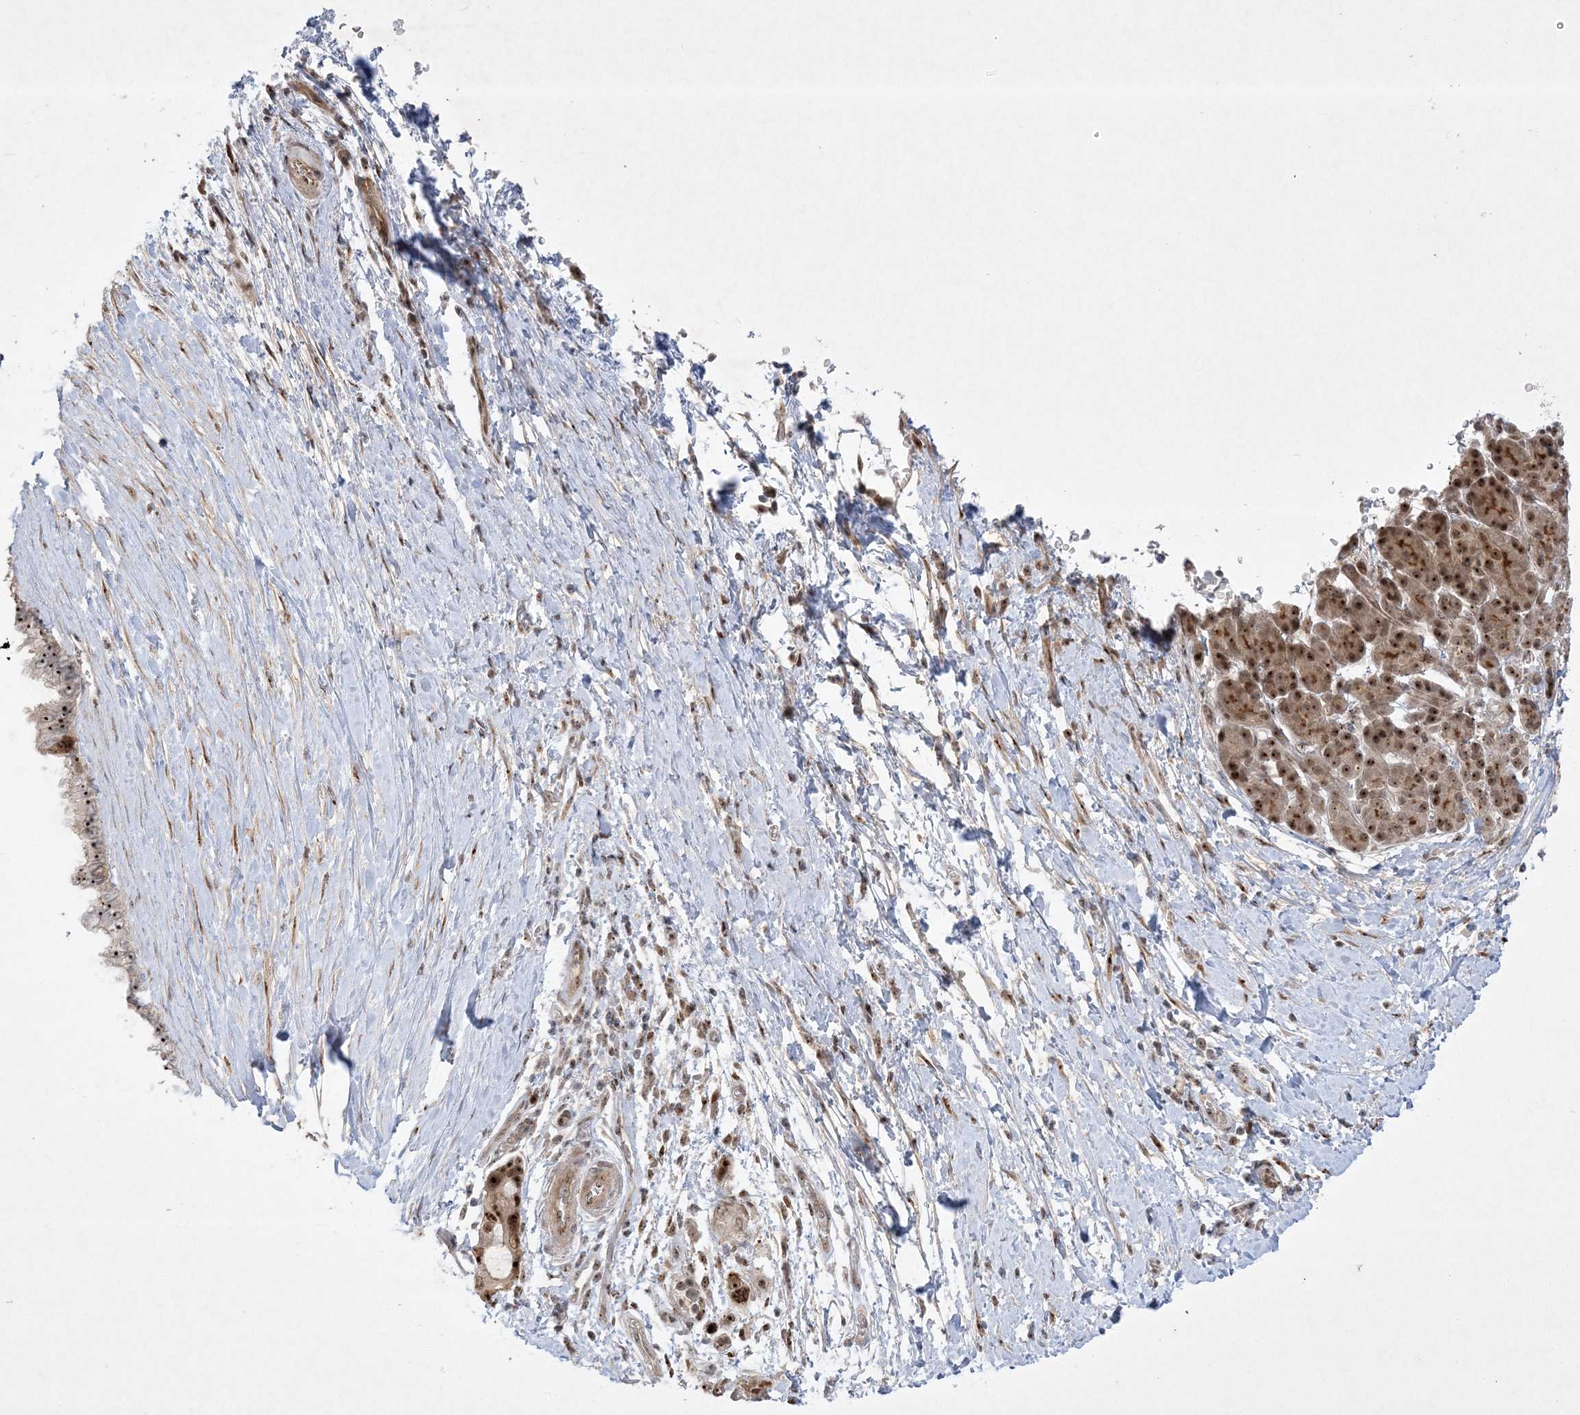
{"staining": {"intensity": "moderate", "quantity": ">75%", "location": "nuclear"}, "tissue": "pancreatic cancer", "cell_type": "Tumor cells", "image_type": "cancer", "snomed": [{"axis": "morphology", "description": "Adenocarcinoma, NOS"}, {"axis": "topography", "description": "Pancreas"}], "caption": "Tumor cells demonstrate medium levels of moderate nuclear expression in approximately >75% of cells in human adenocarcinoma (pancreatic). Nuclei are stained in blue.", "gene": "NPM3", "patient": {"sex": "female", "age": 72}}